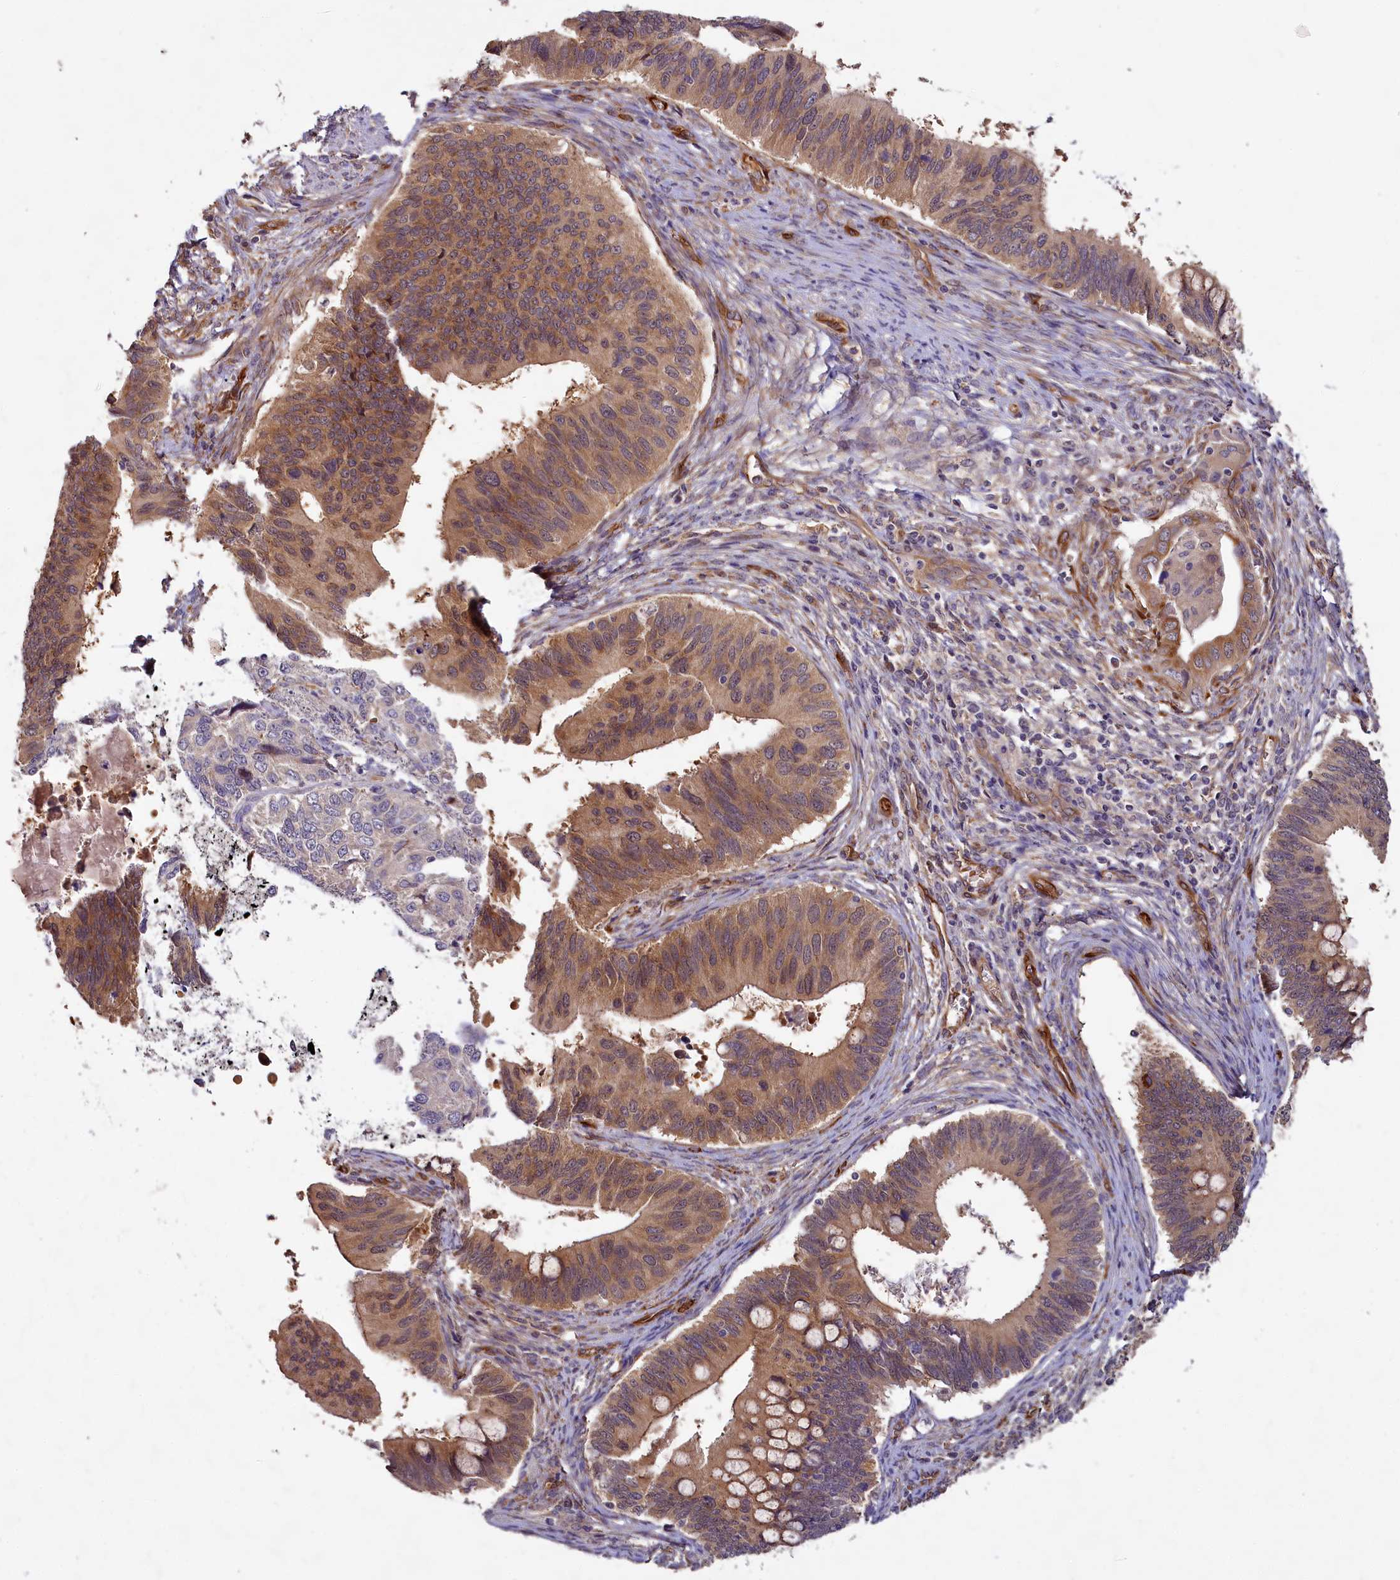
{"staining": {"intensity": "moderate", "quantity": ">75%", "location": "cytoplasmic/membranous"}, "tissue": "cervical cancer", "cell_type": "Tumor cells", "image_type": "cancer", "snomed": [{"axis": "morphology", "description": "Adenocarcinoma, NOS"}, {"axis": "topography", "description": "Cervix"}], "caption": "Human cervical adenocarcinoma stained with a brown dye shows moderate cytoplasmic/membranous positive expression in about >75% of tumor cells.", "gene": "PKN2", "patient": {"sex": "female", "age": 42}}